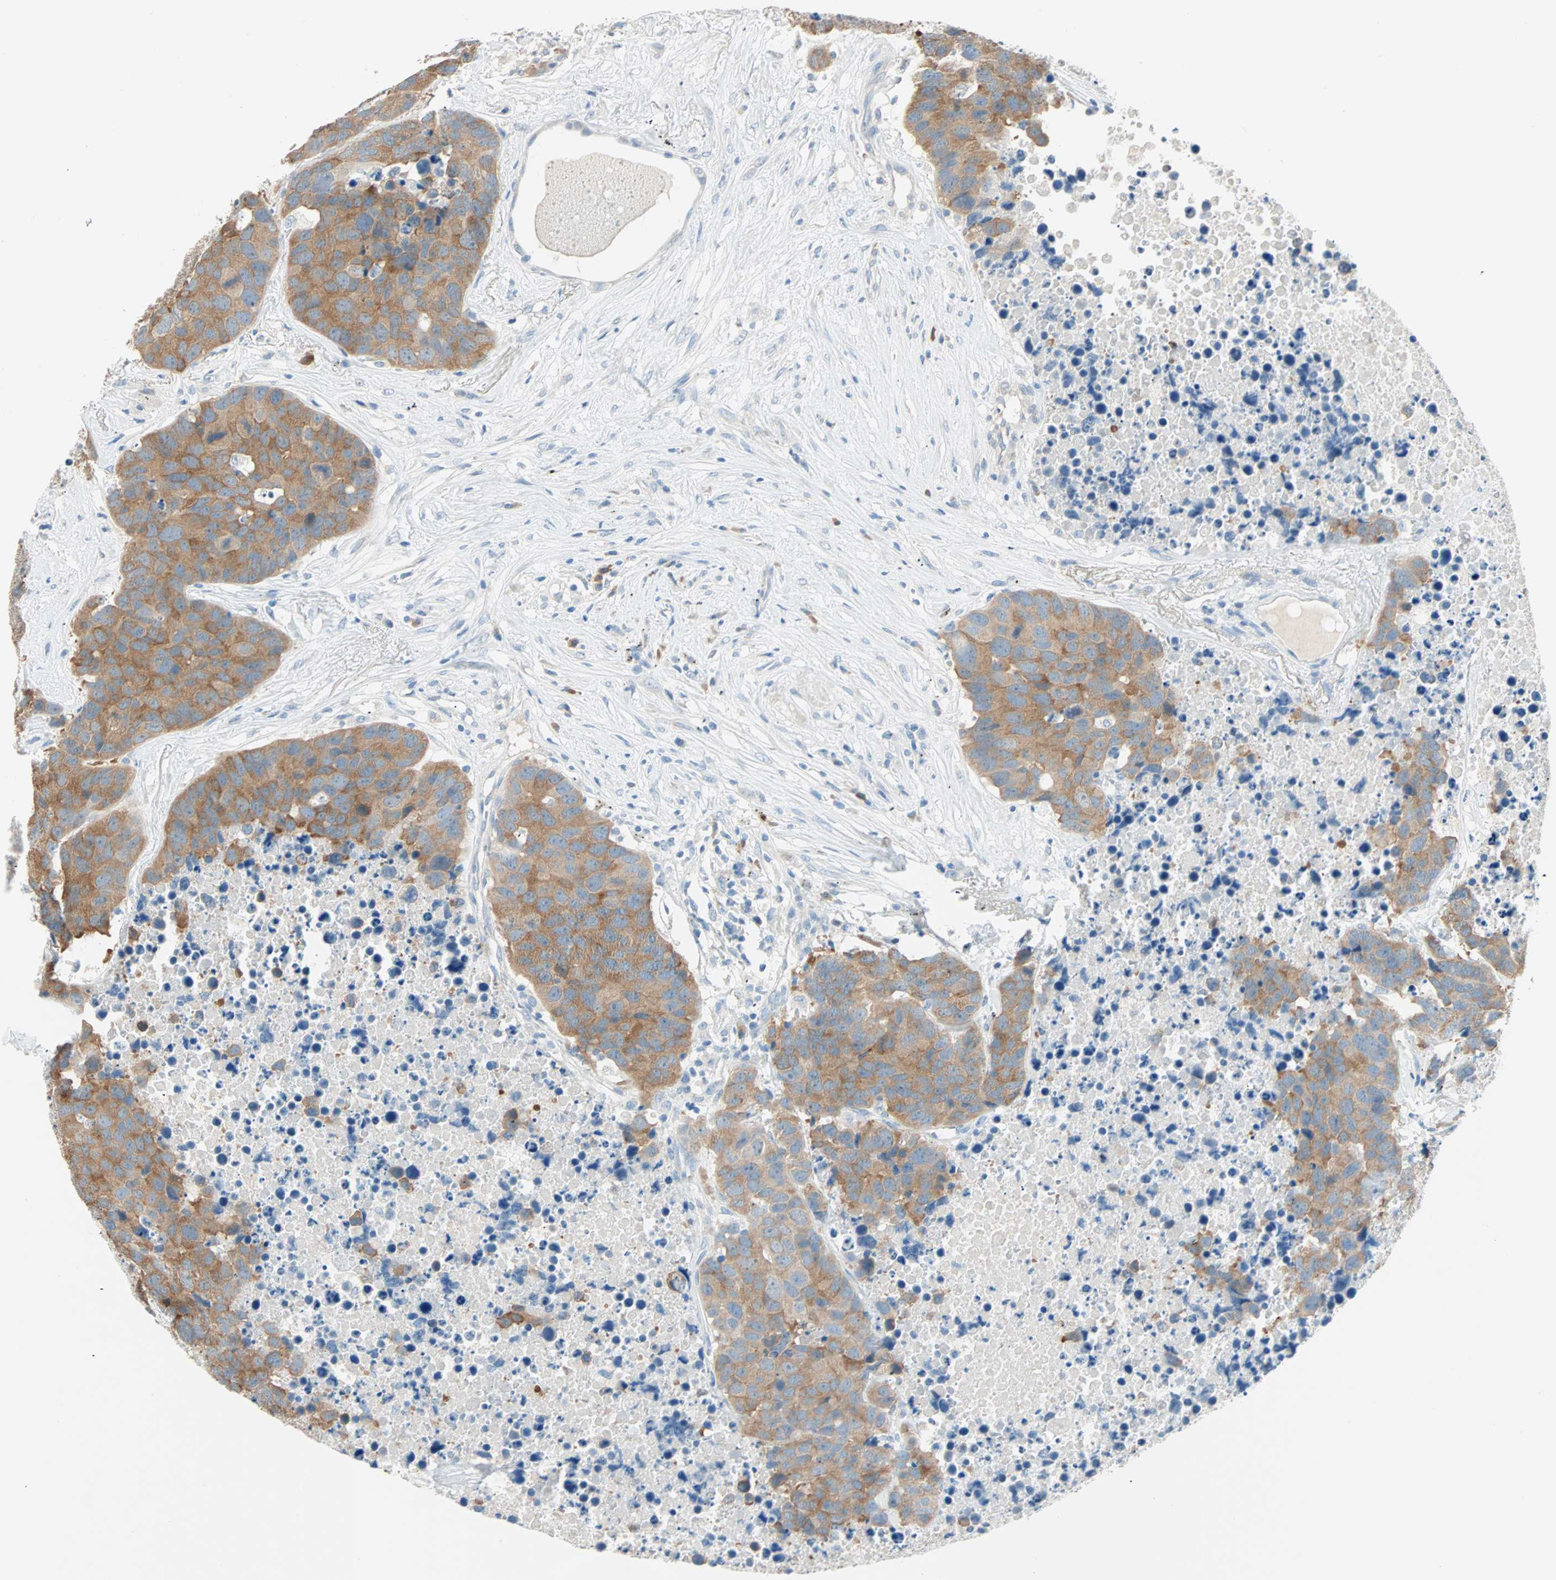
{"staining": {"intensity": "strong", "quantity": ">75%", "location": "cytoplasmic/membranous"}, "tissue": "carcinoid", "cell_type": "Tumor cells", "image_type": "cancer", "snomed": [{"axis": "morphology", "description": "Carcinoid, malignant, NOS"}, {"axis": "topography", "description": "Lung"}], "caption": "Carcinoid stained with immunohistochemistry (IHC) exhibits strong cytoplasmic/membranous positivity in approximately >75% of tumor cells. The protein is stained brown, and the nuclei are stained in blue (DAB (3,3'-diaminobenzidine) IHC with brightfield microscopy, high magnification).", "gene": "ATF6", "patient": {"sex": "male", "age": 60}}